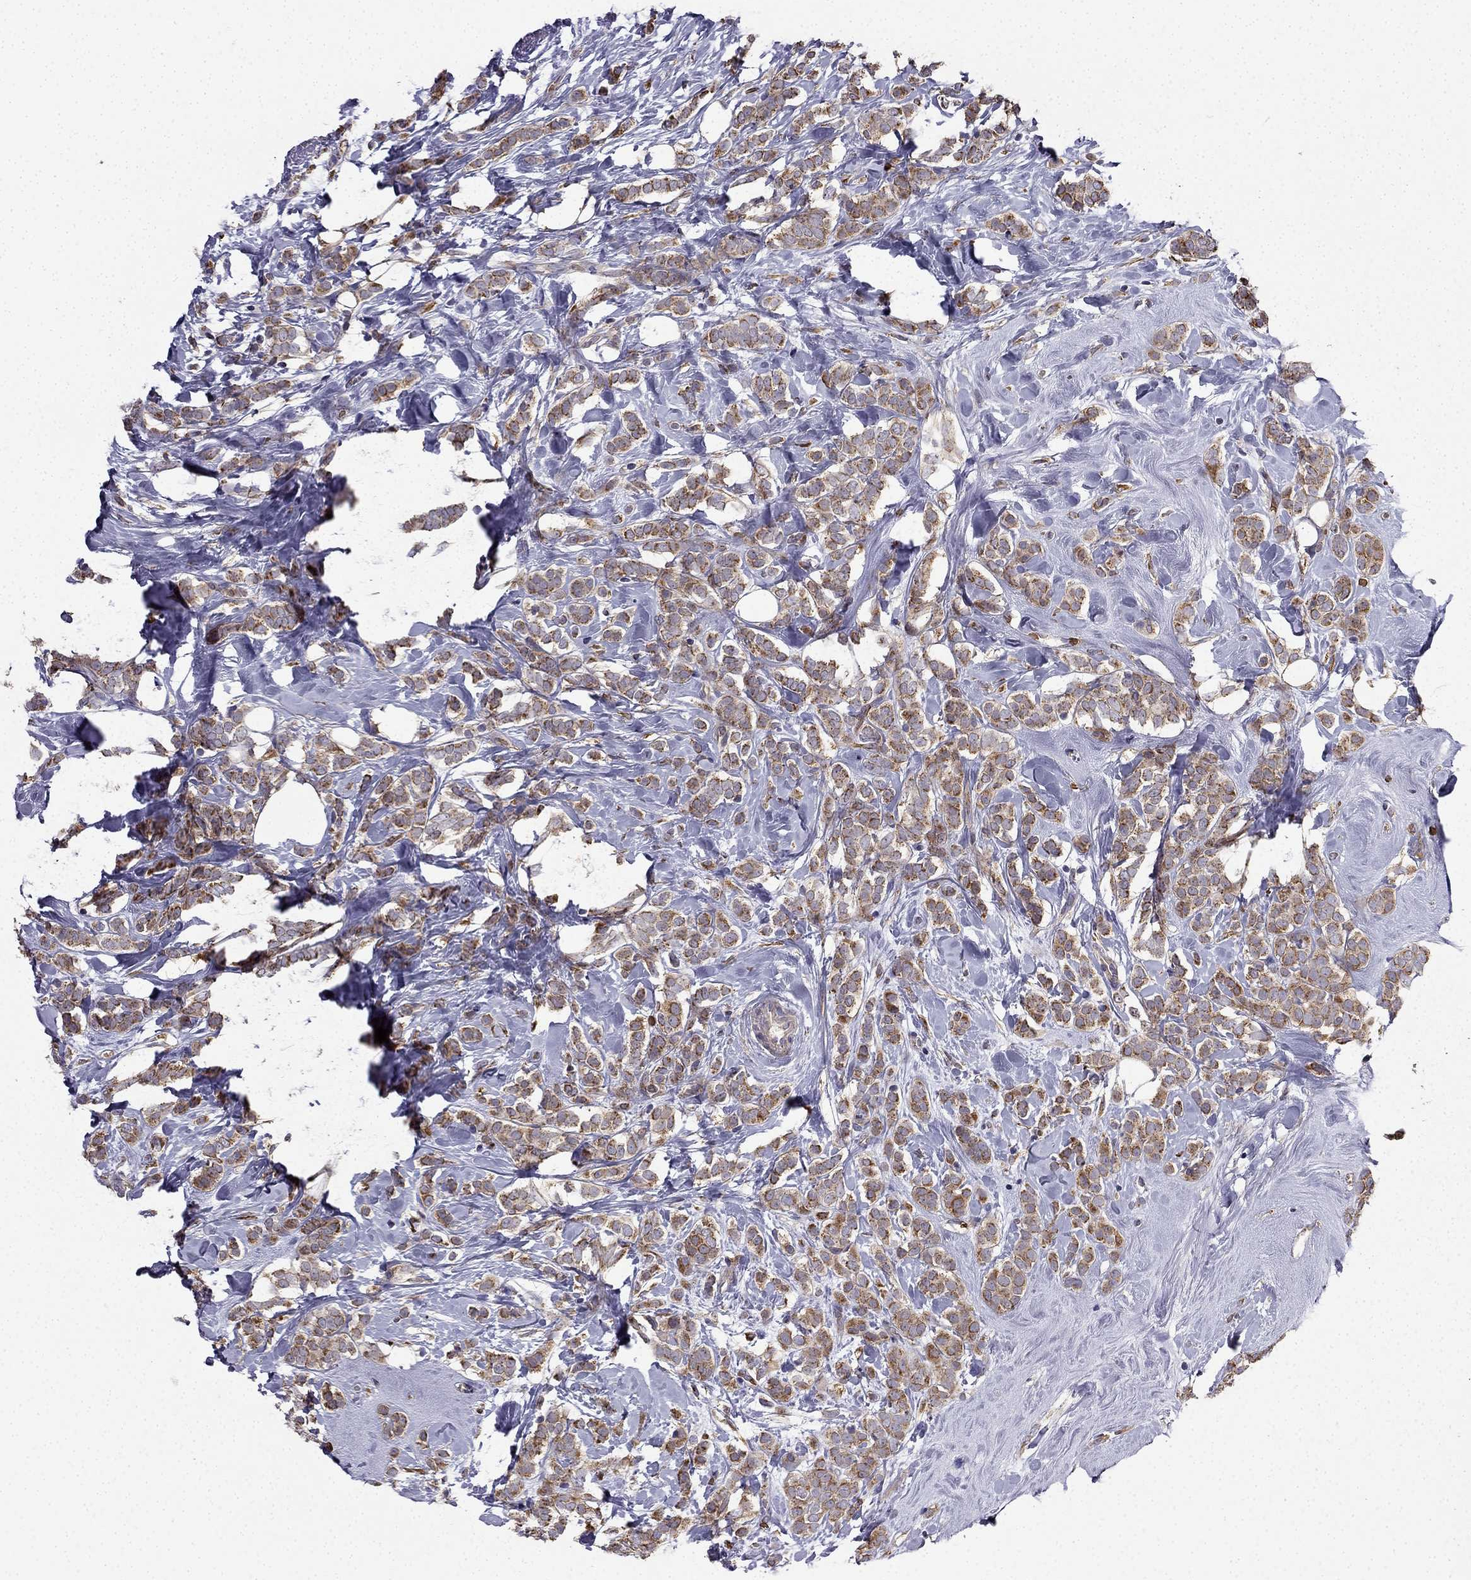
{"staining": {"intensity": "strong", "quantity": "25%-75%", "location": "cytoplasmic/membranous"}, "tissue": "breast cancer", "cell_type": "Tumor cells", "image_type": "cancer", "snomed": [{"axis": "morphology", "description": "Lobular carcinoma"}, {"axis": "topography", "description": "Breast"}], "caption": "Immunohistochemical staining of breast cancer (lobular carcinoma) displays high levels of strong cytoplasmic/membranous protein staining in approximately 25%-75% of tumor cells.", "gene": "B4GALT7", "patient": {"sex": "female", "age": 49}}